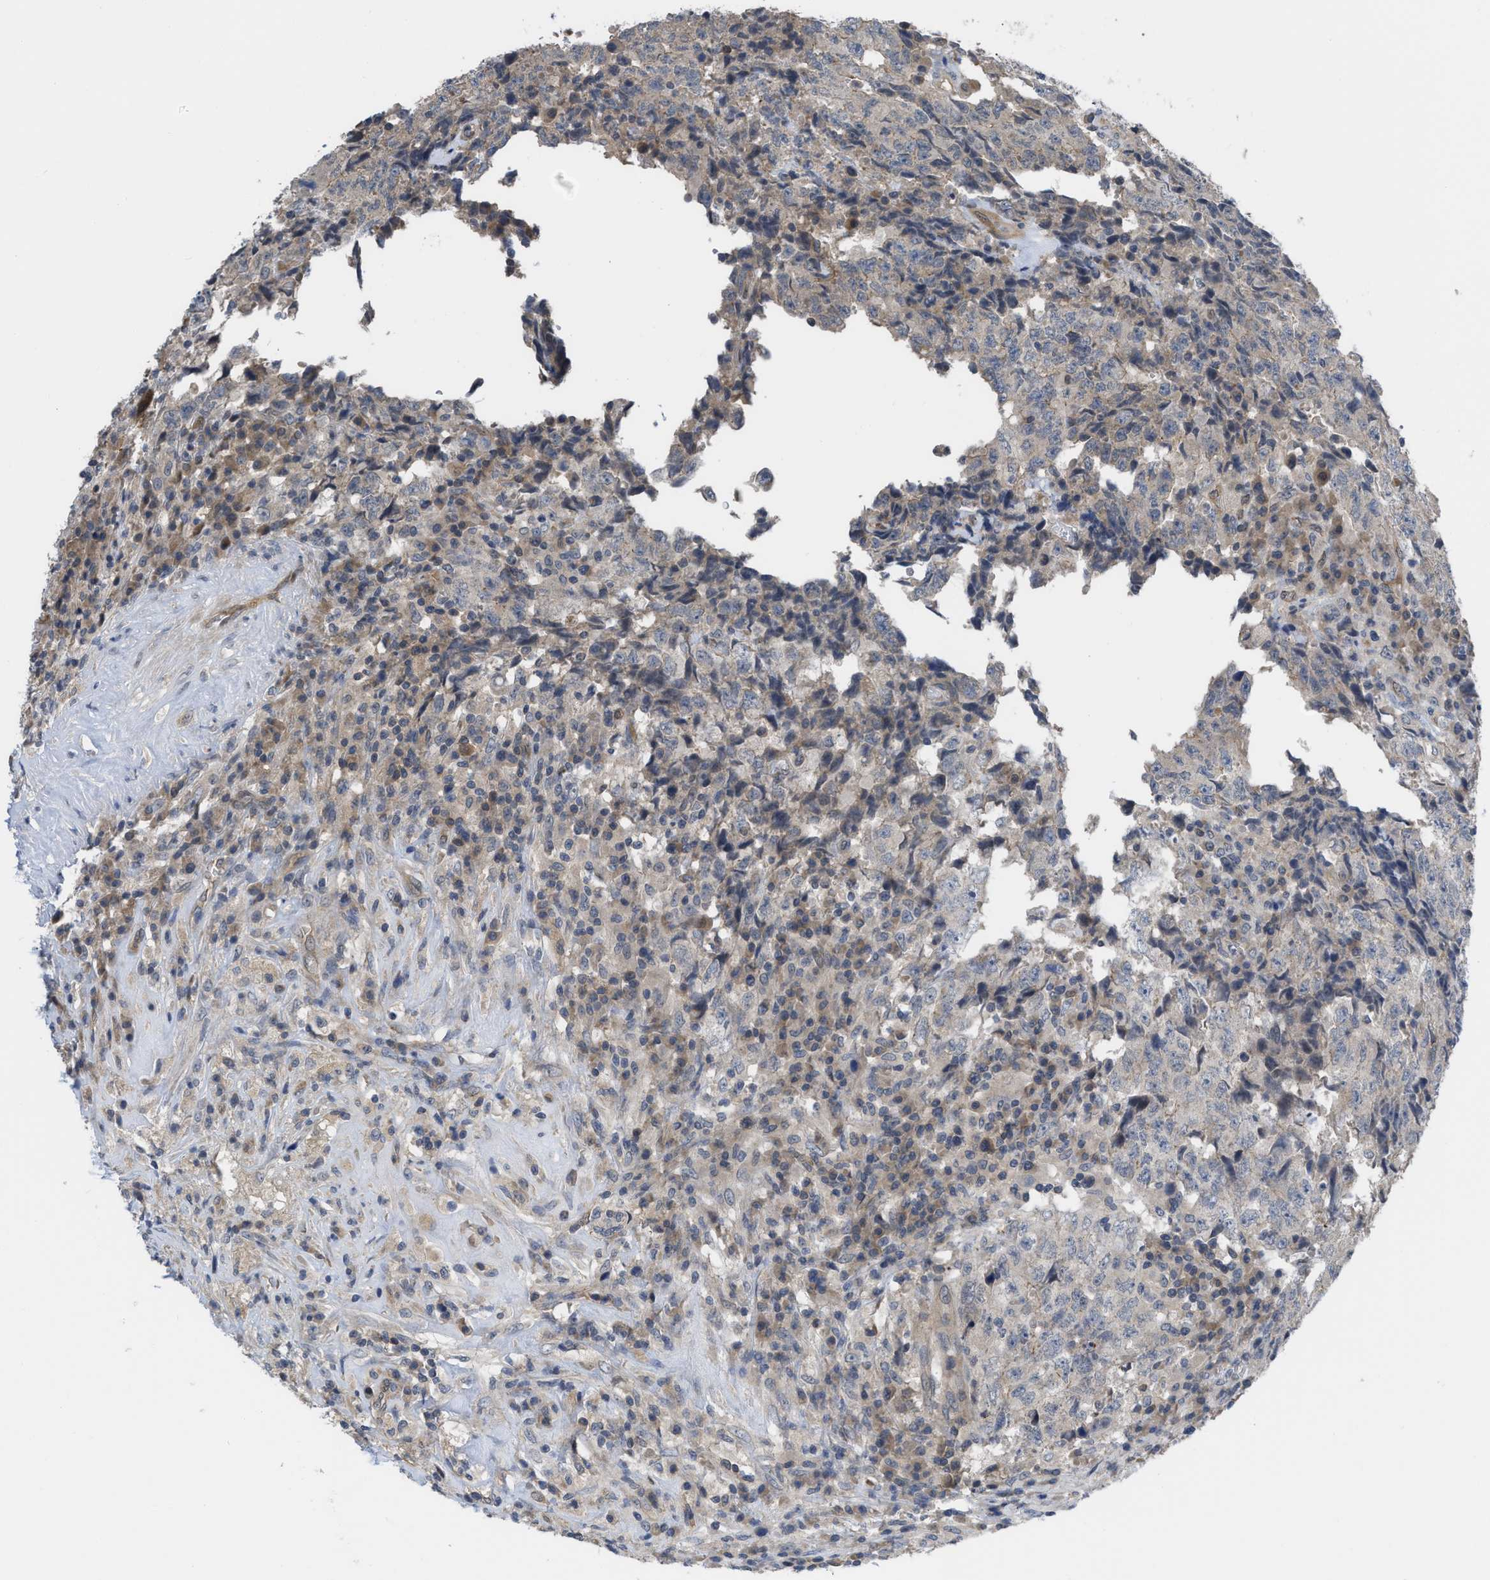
{"staining": {"intensity": "negative", "quantity": "none", "location": "none"}, "tissue": "testis cancer", "cell_type": "Tumor cells", "image_type": "cancer", "snomed": [{"axis": "morphology", "description": "Necrosis, NOS"}, {"axis": "morphology", "description": "Carcinoma, Embryonal, NOS"}, {"axis": "topography", "description": "Testis"}], "caption": "The image shows no staining of tumor cells in testis embryonal carcinoma.", "gene": "LDAF1", "patient": {"sex": "male", "age": 19}}